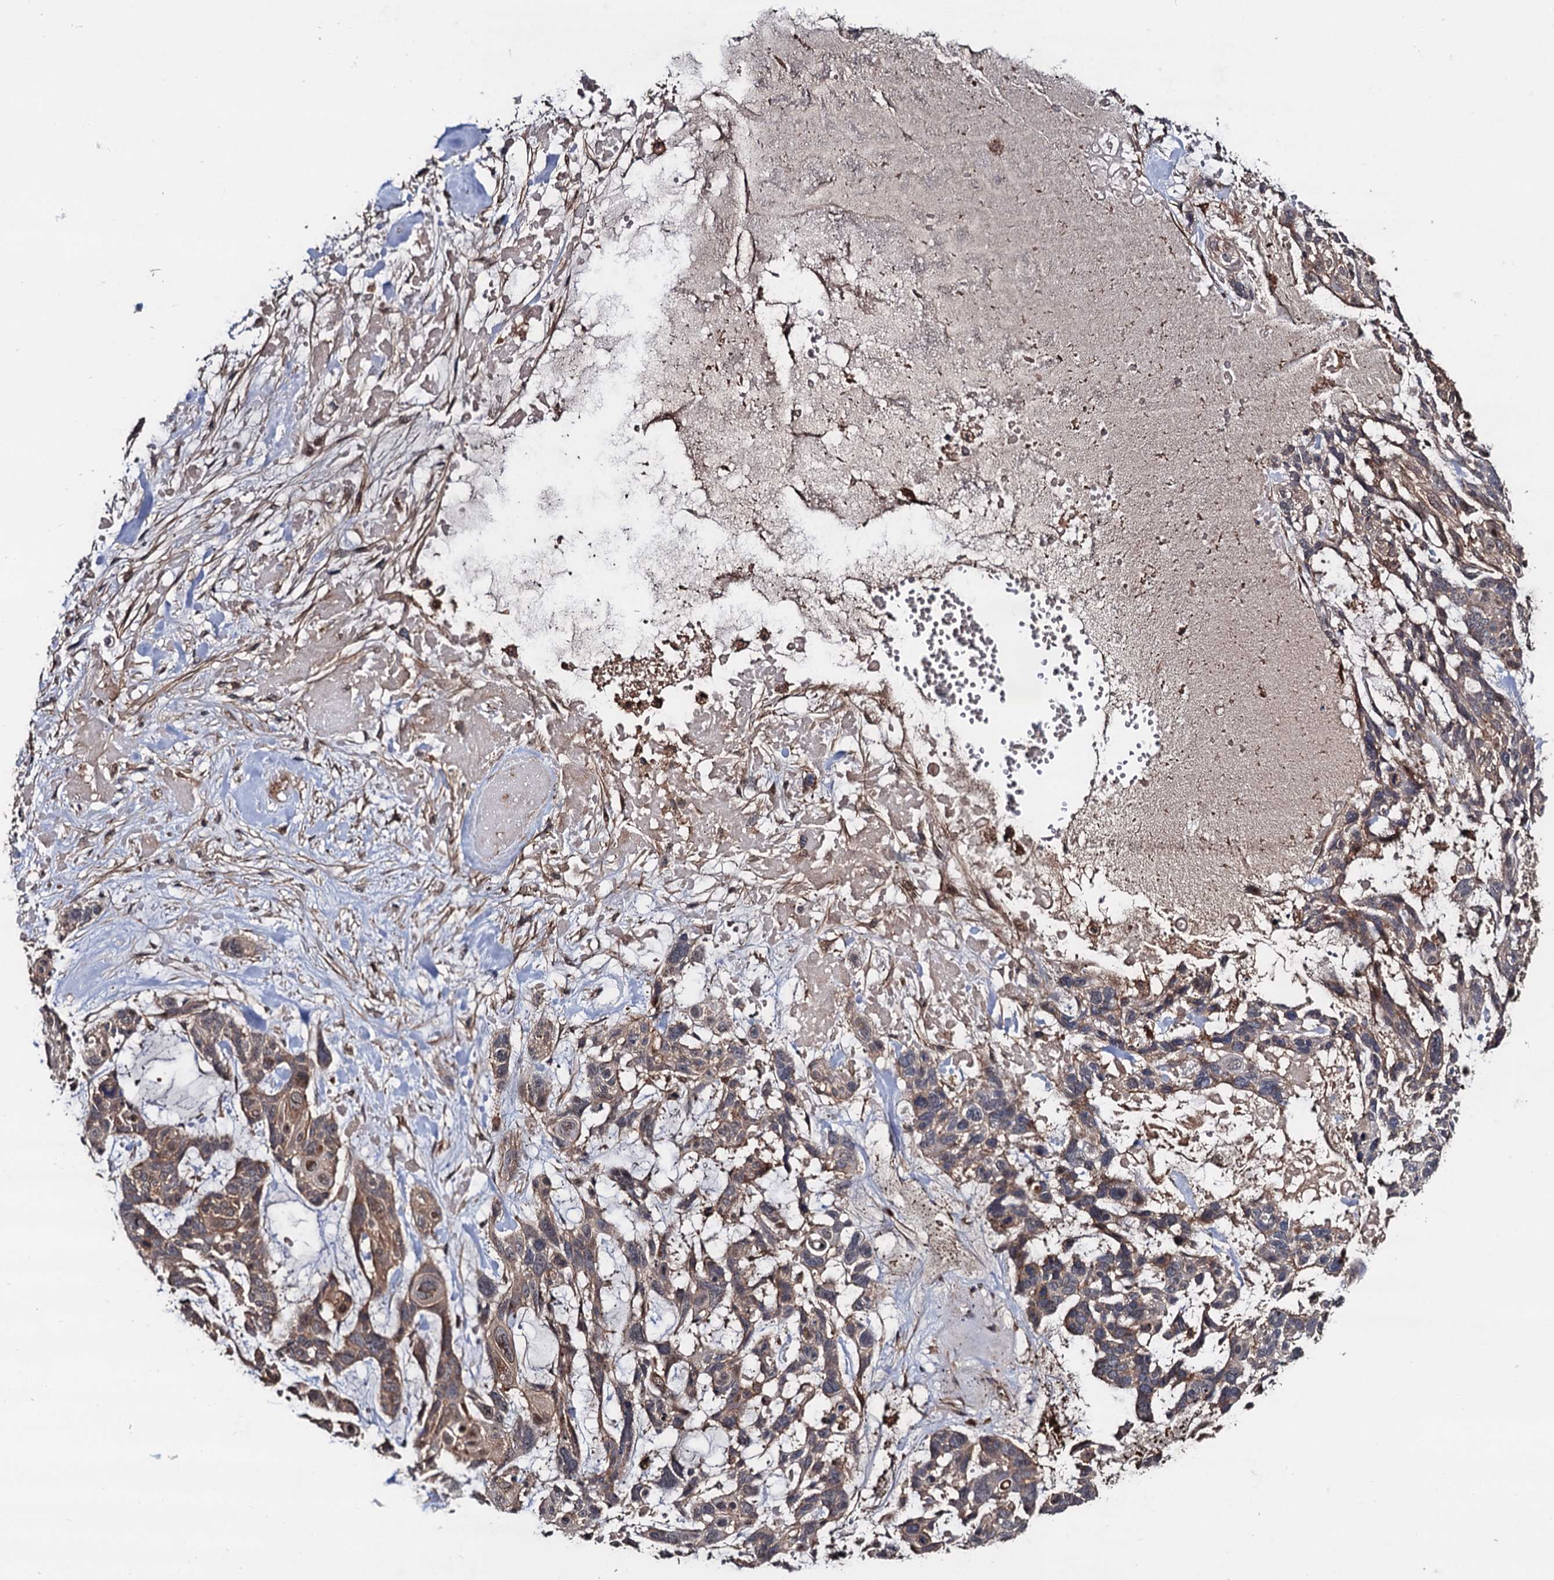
{"staining": {"intensity": "weak", "quantity": ">75%", "location": "cytoplasmic/membranous"}, "tissue": "skin cancer", "cell_type": "Tumor cells", "image_type": "cancer", "snomed": [{"axis": "morphology", "description": "Basal cell carcinoma"}, {"axis": "topography", "description": "Skin"}], "caption": "Protein analysis of skin cancer (basal cell carcinoma) tissue displays weak cytoplasmic/membranous staining in about >75% of tumor cells.", "gene": "BORA", "patient": {"sex": "male", "age": 88}}